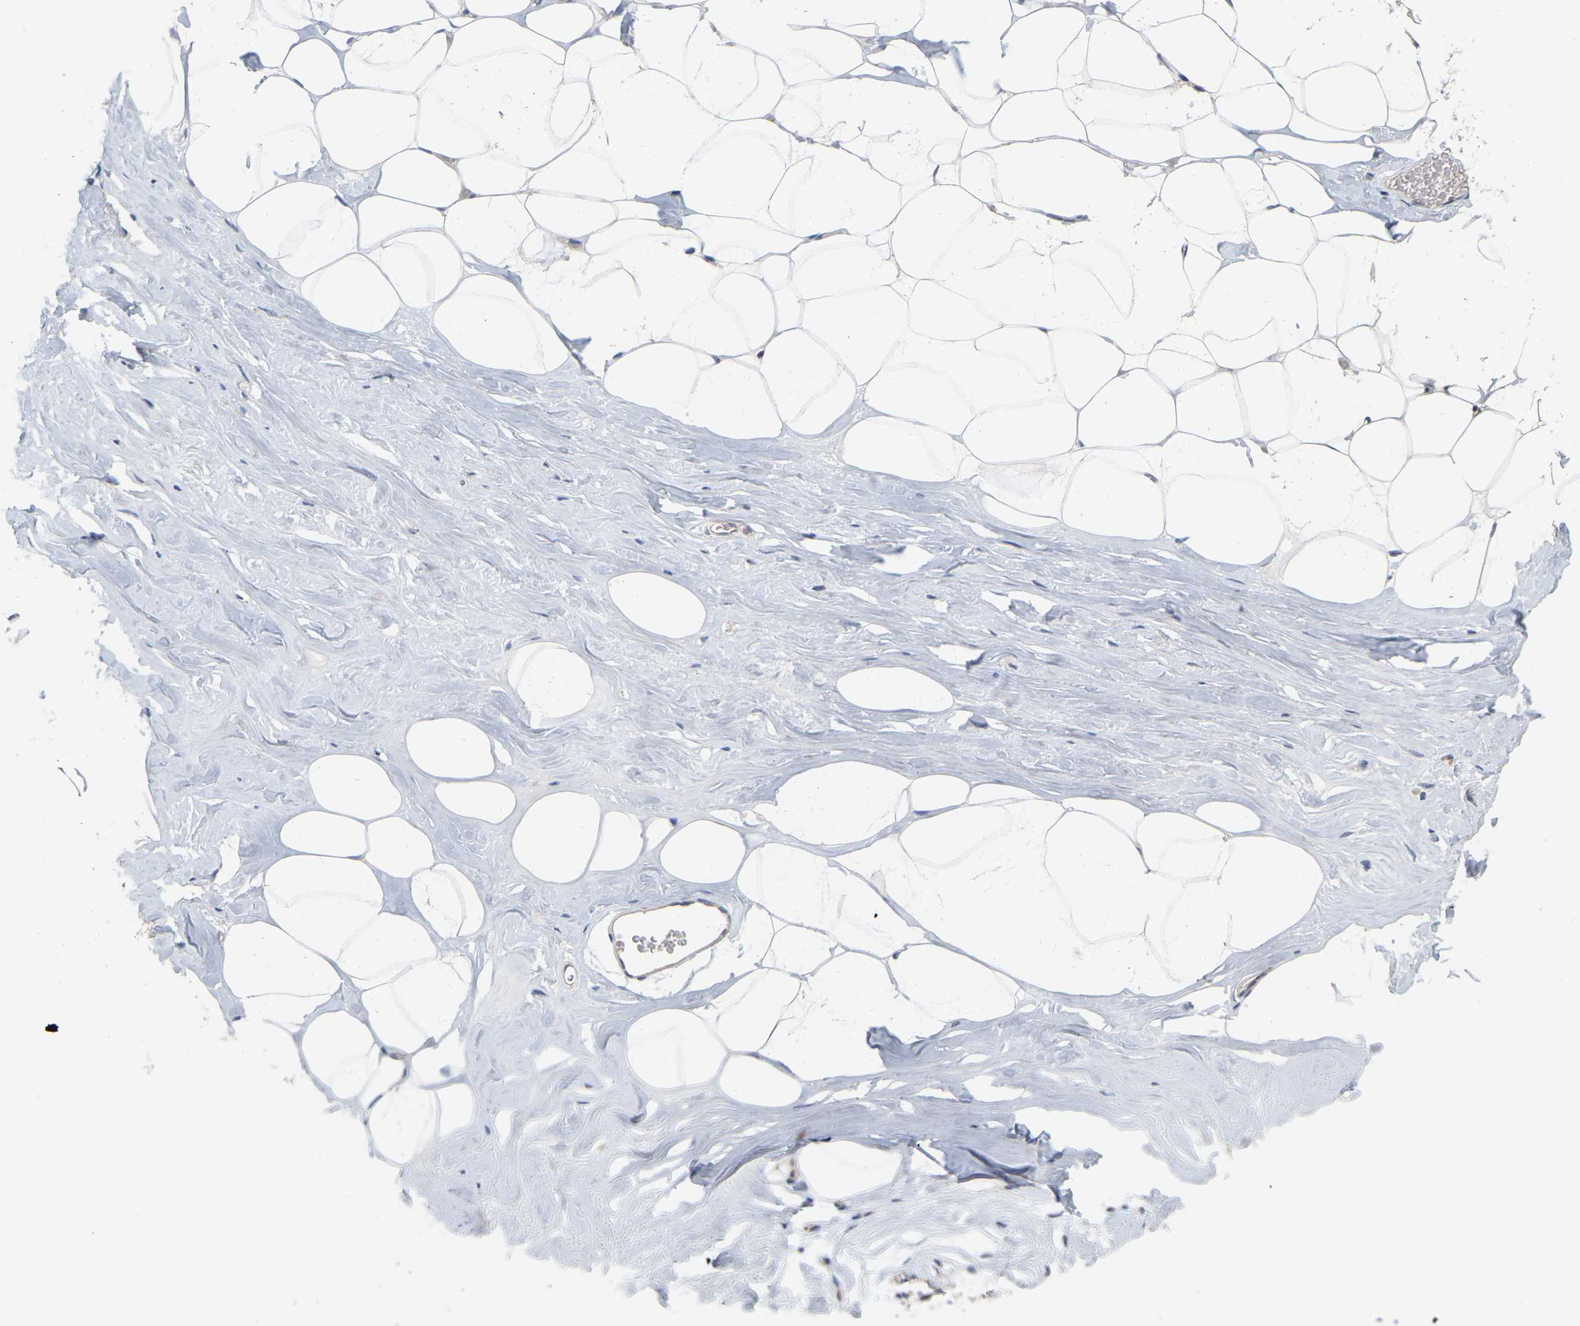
{"staining": {"intensity": "negative", "quantity": "none", "location": "none"}, "tissue": "adipose tissue", "cell_type": "Adipocytes", "image_type": "normal", "snomed": [{"axis": "morphology", "description": "Normal tissue, NOS"}, {"axis": "morphology", "description": "Fibrosis, NOS"}, {"axis": "topography", "description": "Breast"}, {"axis": "topography", "description": "Adipose tissue"}], "caption": "Protein analysis of normal adipose tissue demonstrates no significant expression in adipocytes. (Stains: DAB immunohistochemistry (IHC) with hematoxylin counter stain, Microscopy: brightfield microscopy at high magnification).", "gene": "SSH1", "patient": {"sex": "female", "age": 39}}